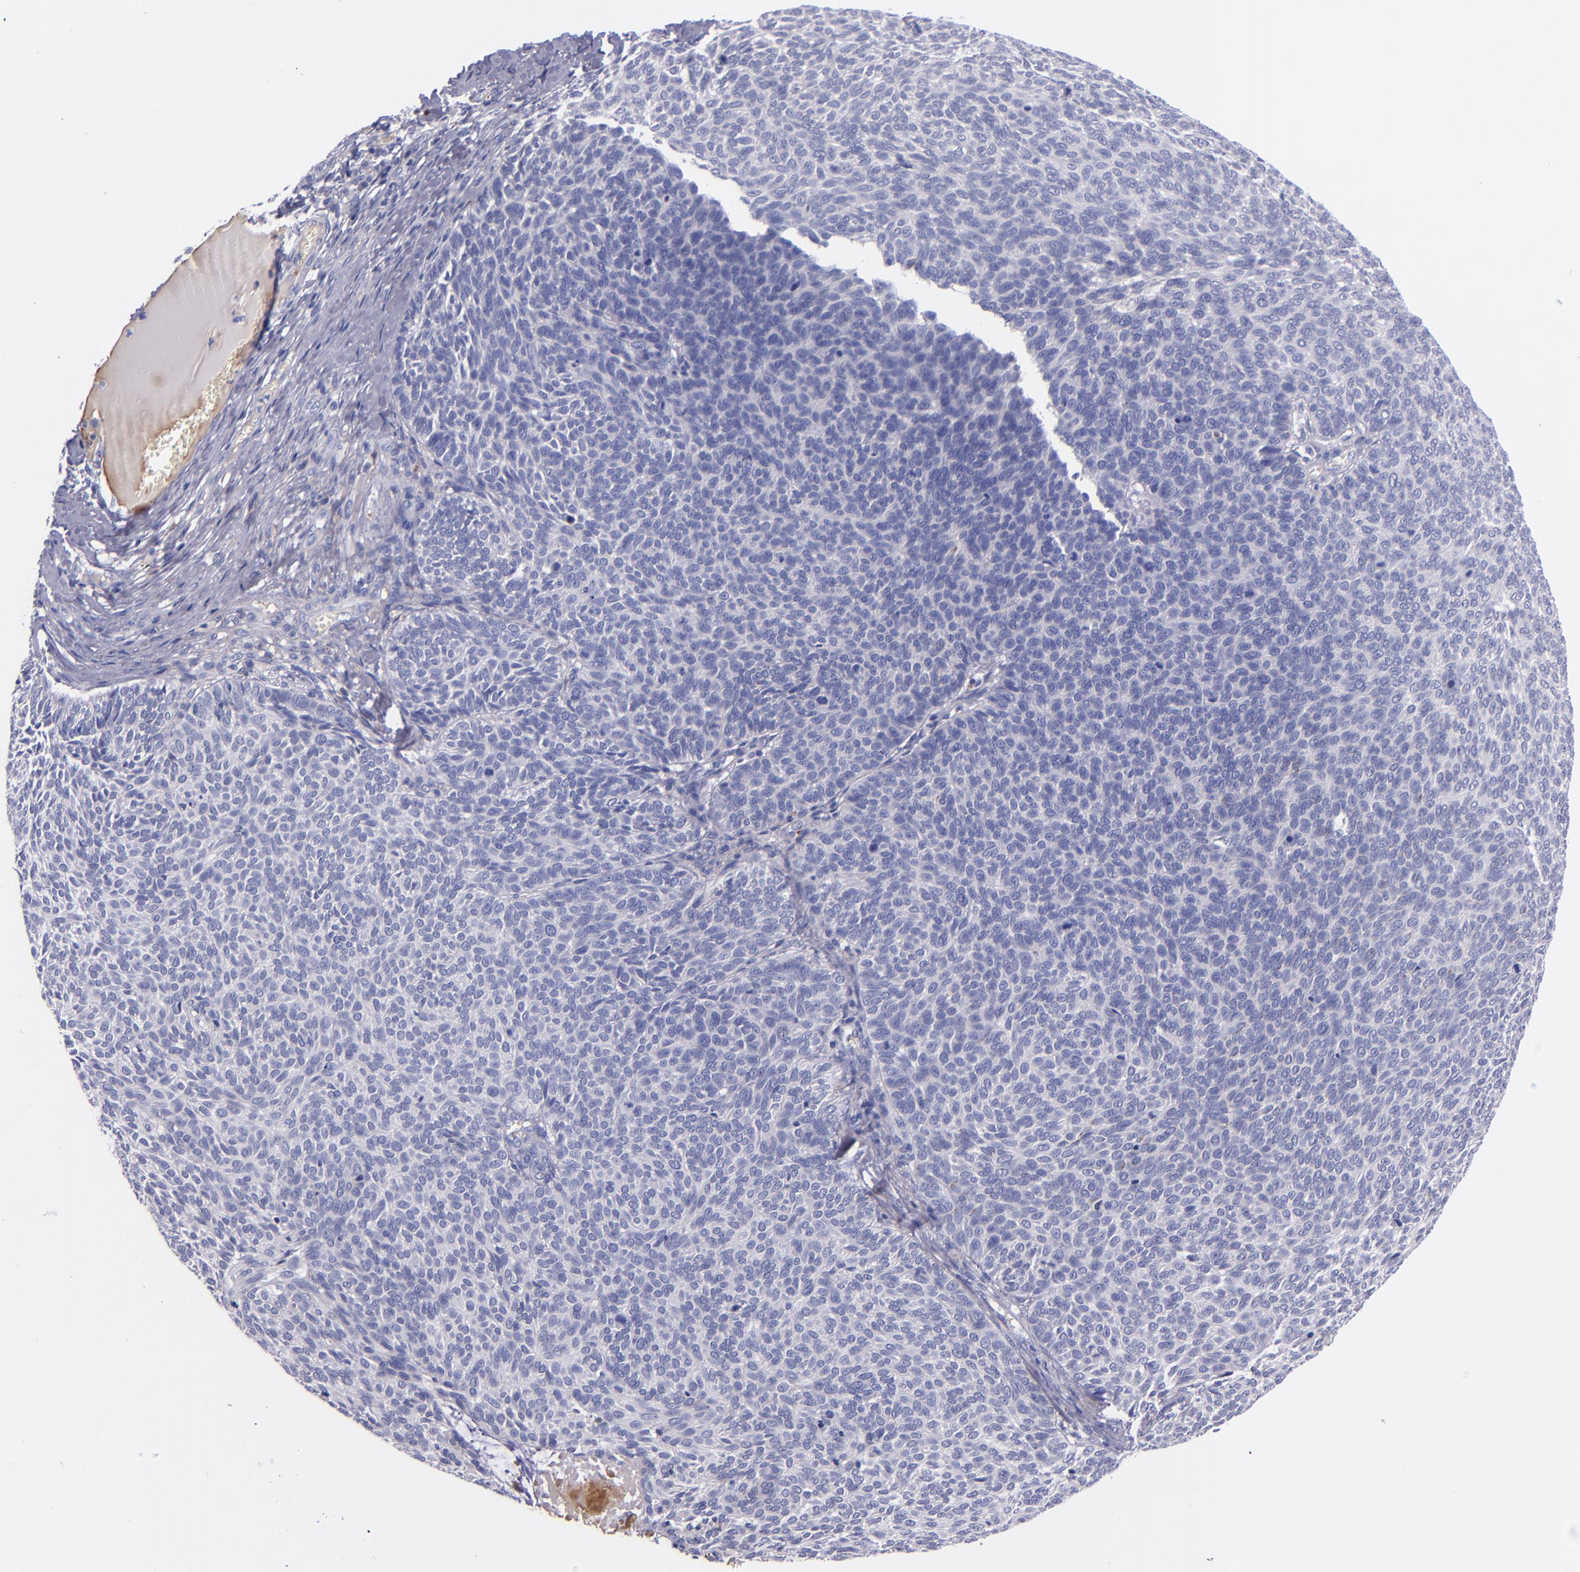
{"staining": {"intensity": "negative", "quantity": "none", "location": "none"}, "tissue": "skin cancer", "cell_type": "Tumor cells", "image_type": "cancer", "snomed": [{"axis": "morphology", "description": "Basal cell carcinoma"}, {"axis": "topography", "description": "Skin"}], "caption": "The IHC image has no significant staining in tumor cells of skin cancer tissue.", "gene": "KNG1", "patient": {"sex": "male", "age": 63}}